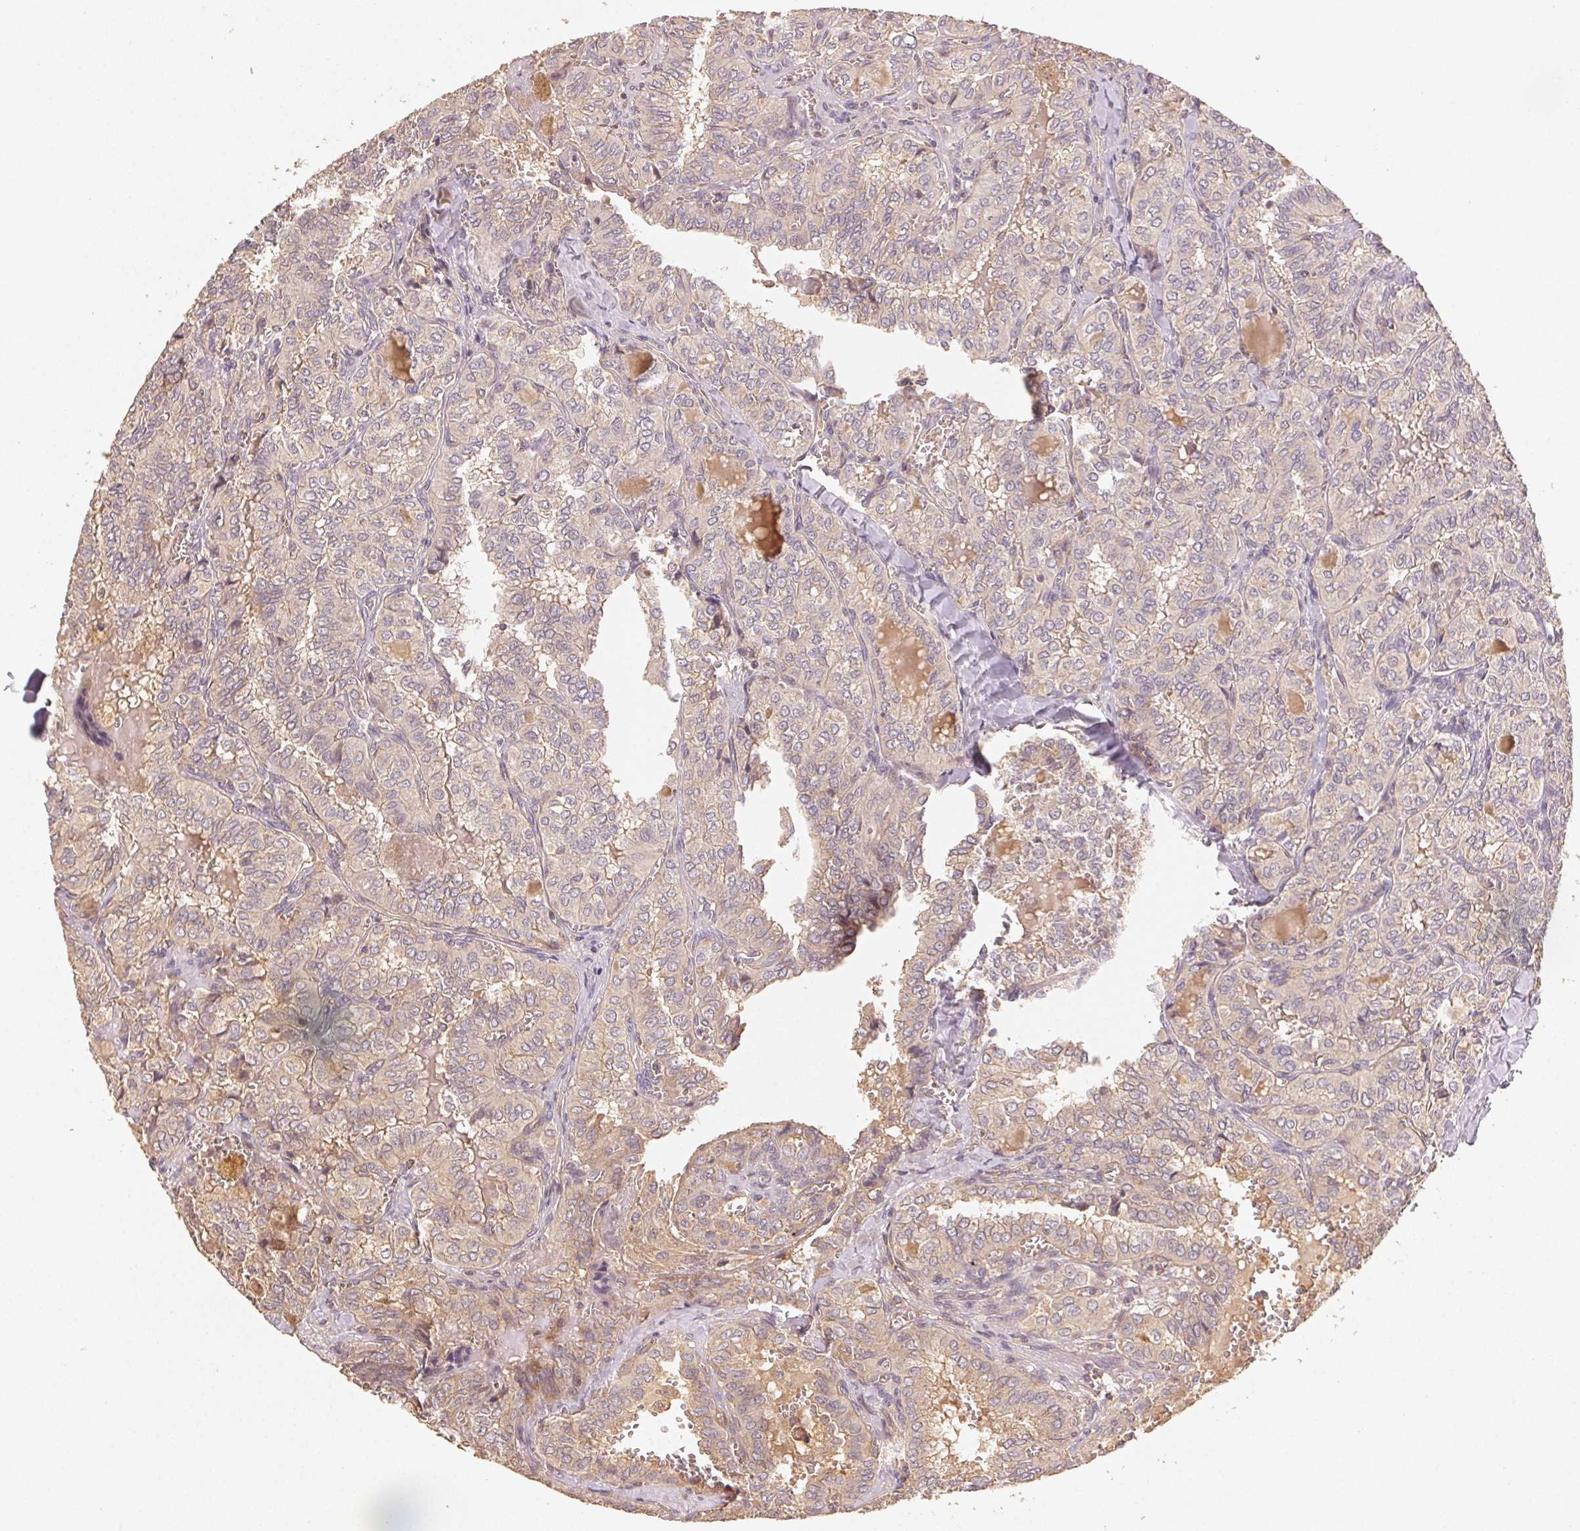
{"staining": {"intensity": "weak", "quantity": "<25%", "location": "cytoplasmic/membranous"}, "tissue": "thyroid cancer", "cell_type": "Tumor cells", "image_type": "cancer", "snomed": [{"axis": "morphology", "description": "Papillary adenocarcinoma, NOS"}, {"axis": "topography", "description": "Thyroid gland"}], "caption": "A histopathology image of human thyroid cancer is negative for staining in tumor cells.", "gene": "RALA", "patient": {"sex": "female", "age": 41}}